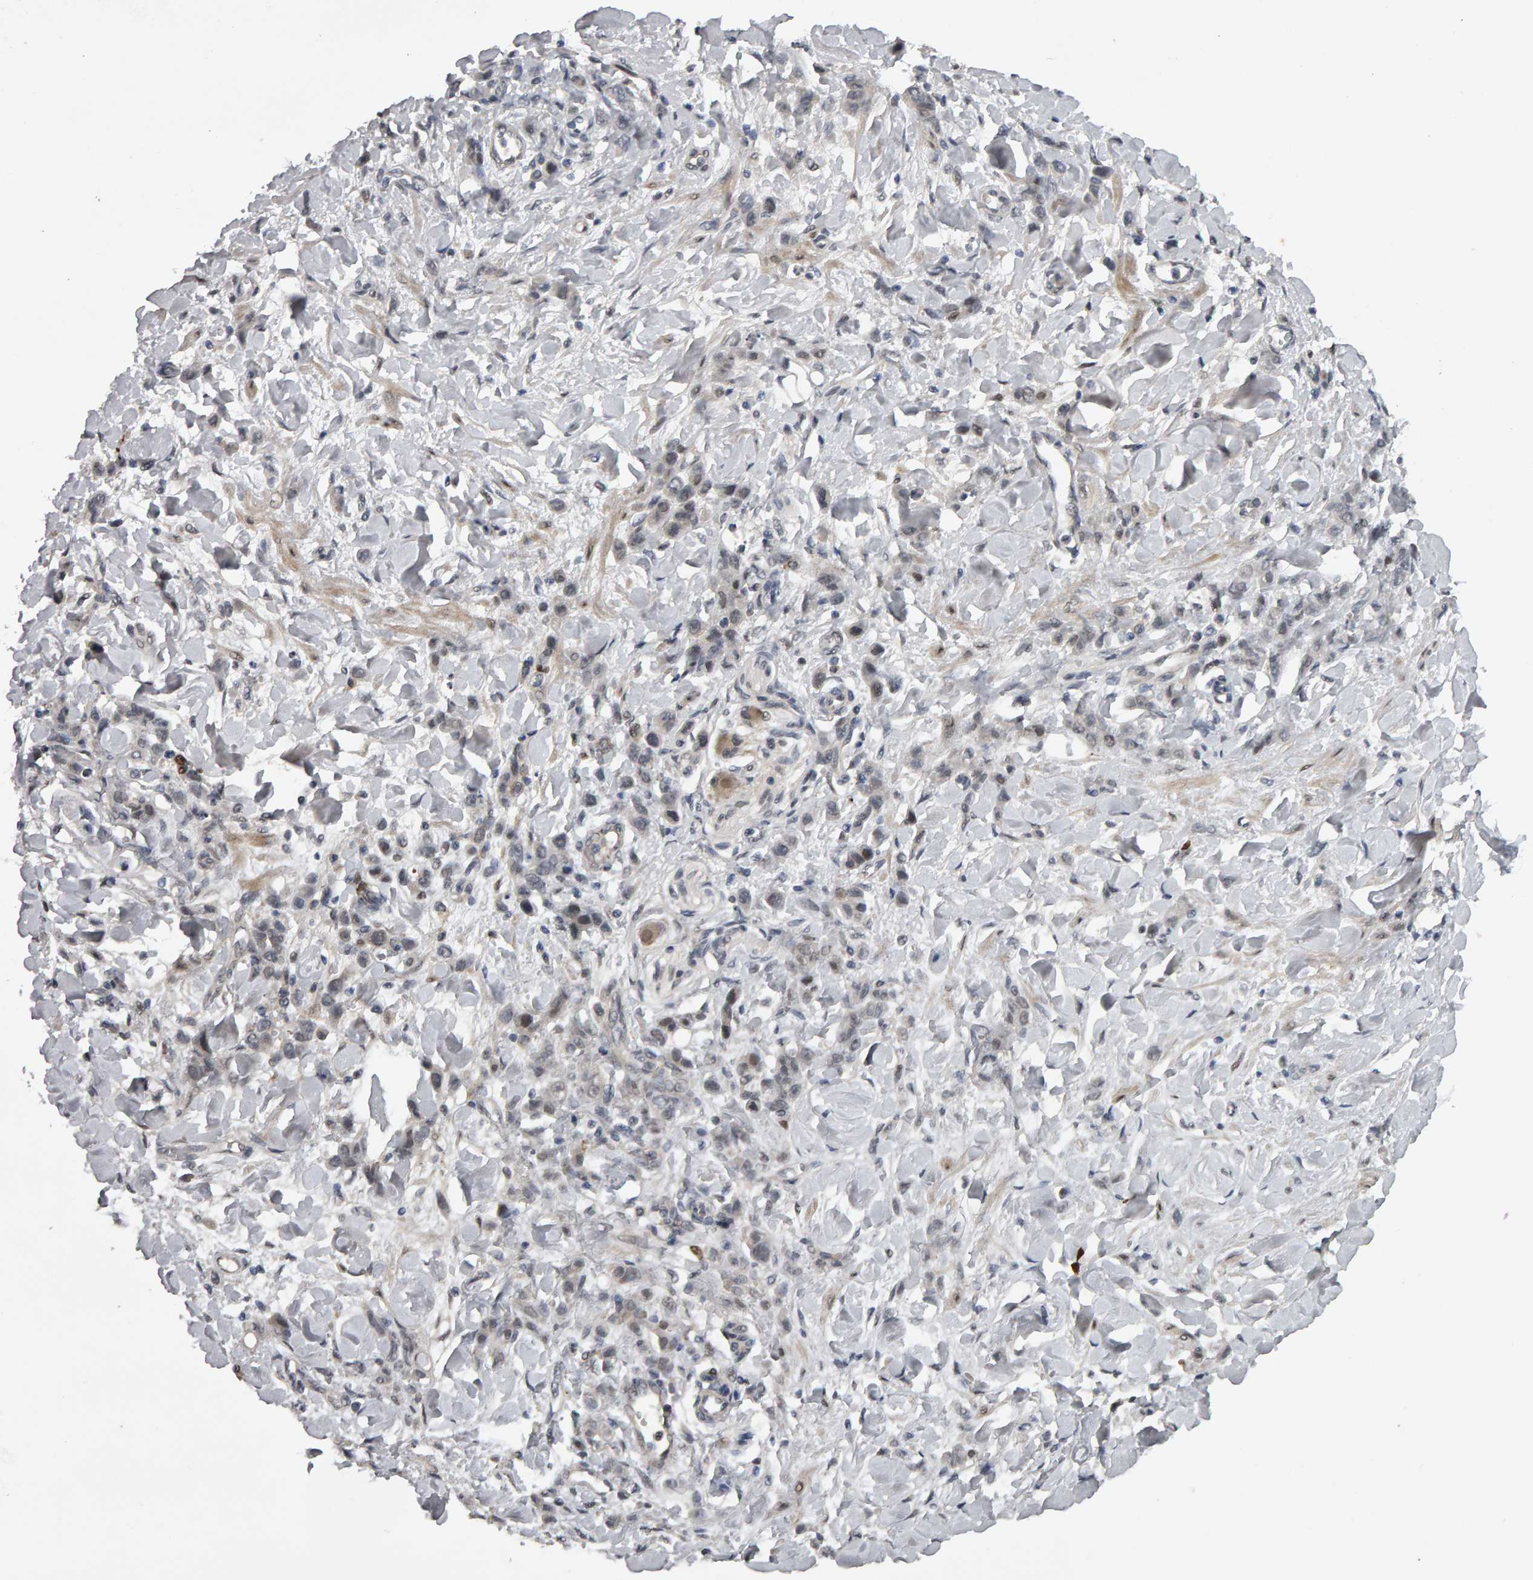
{"staining": {"intensity": "weak", "quantity": "25%-75%", "location": "nuclear"}, "tissue": "stomach cancer", "cell_type": "Tumor cells", "image_type": "cancer", "snomed": [{"axis": "morphology", "description": "Normal tissue, NOS"}, {"axis": "morphology", "description": "Adenocarcinoma, NOS"}, {"axis": "topography", "description": "Stomach"}], "caption": "Stomach adenocarcinoma stained with DAB IHC displays low levels of weak nuclear positivity in about 25%-75% of tumor cells. (DAB (3,3'-diaminobenzidine) IHC with brightfield microscopy, high magnification).", "gene": "IPO8", "patient": {"sex": "male", "age": 82}}